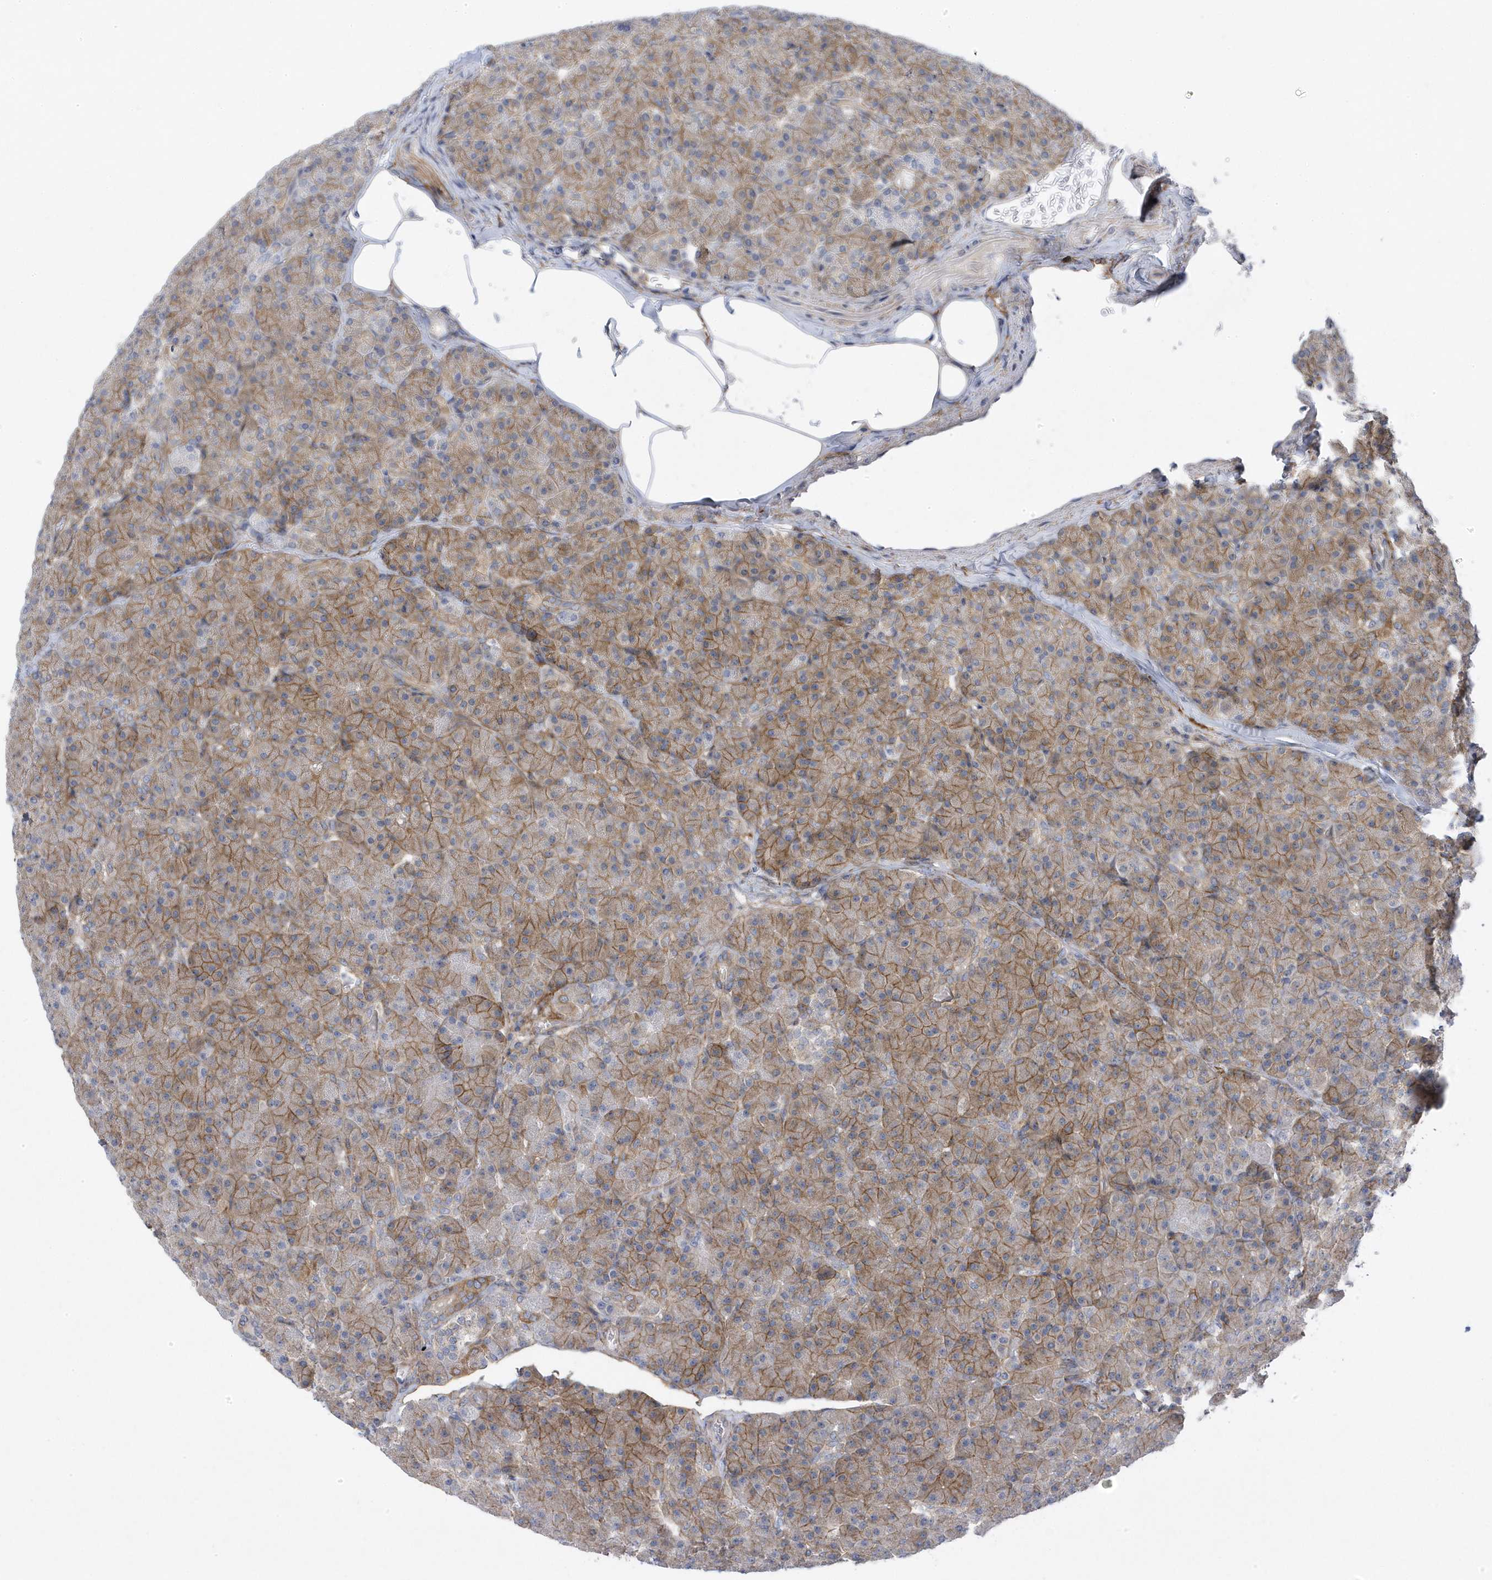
{"staining": {"intensity": "strong", "quantity": "25%-75%", "location": "cytoplasmic/membranous"}, "tissue": "pancreas", "cell_type": "Exocrine glandular cells", "image_type": "normal", "snomed": [{"axis": "morphology", "description": "Normal tissue, NOS"}, {"axis": "topography", "description": "Pancreas"}], "caption": "Immunohistochemistry (IHC) micrograph of normal pancreas stained for a protein (brown), which exhibits high levels of strong cytoplasmic/membranous expression in about 25%-75% of exocrine glandular cells.", "gene": "ANAPC1", "patient": {"sex": "female", "age": 43}}